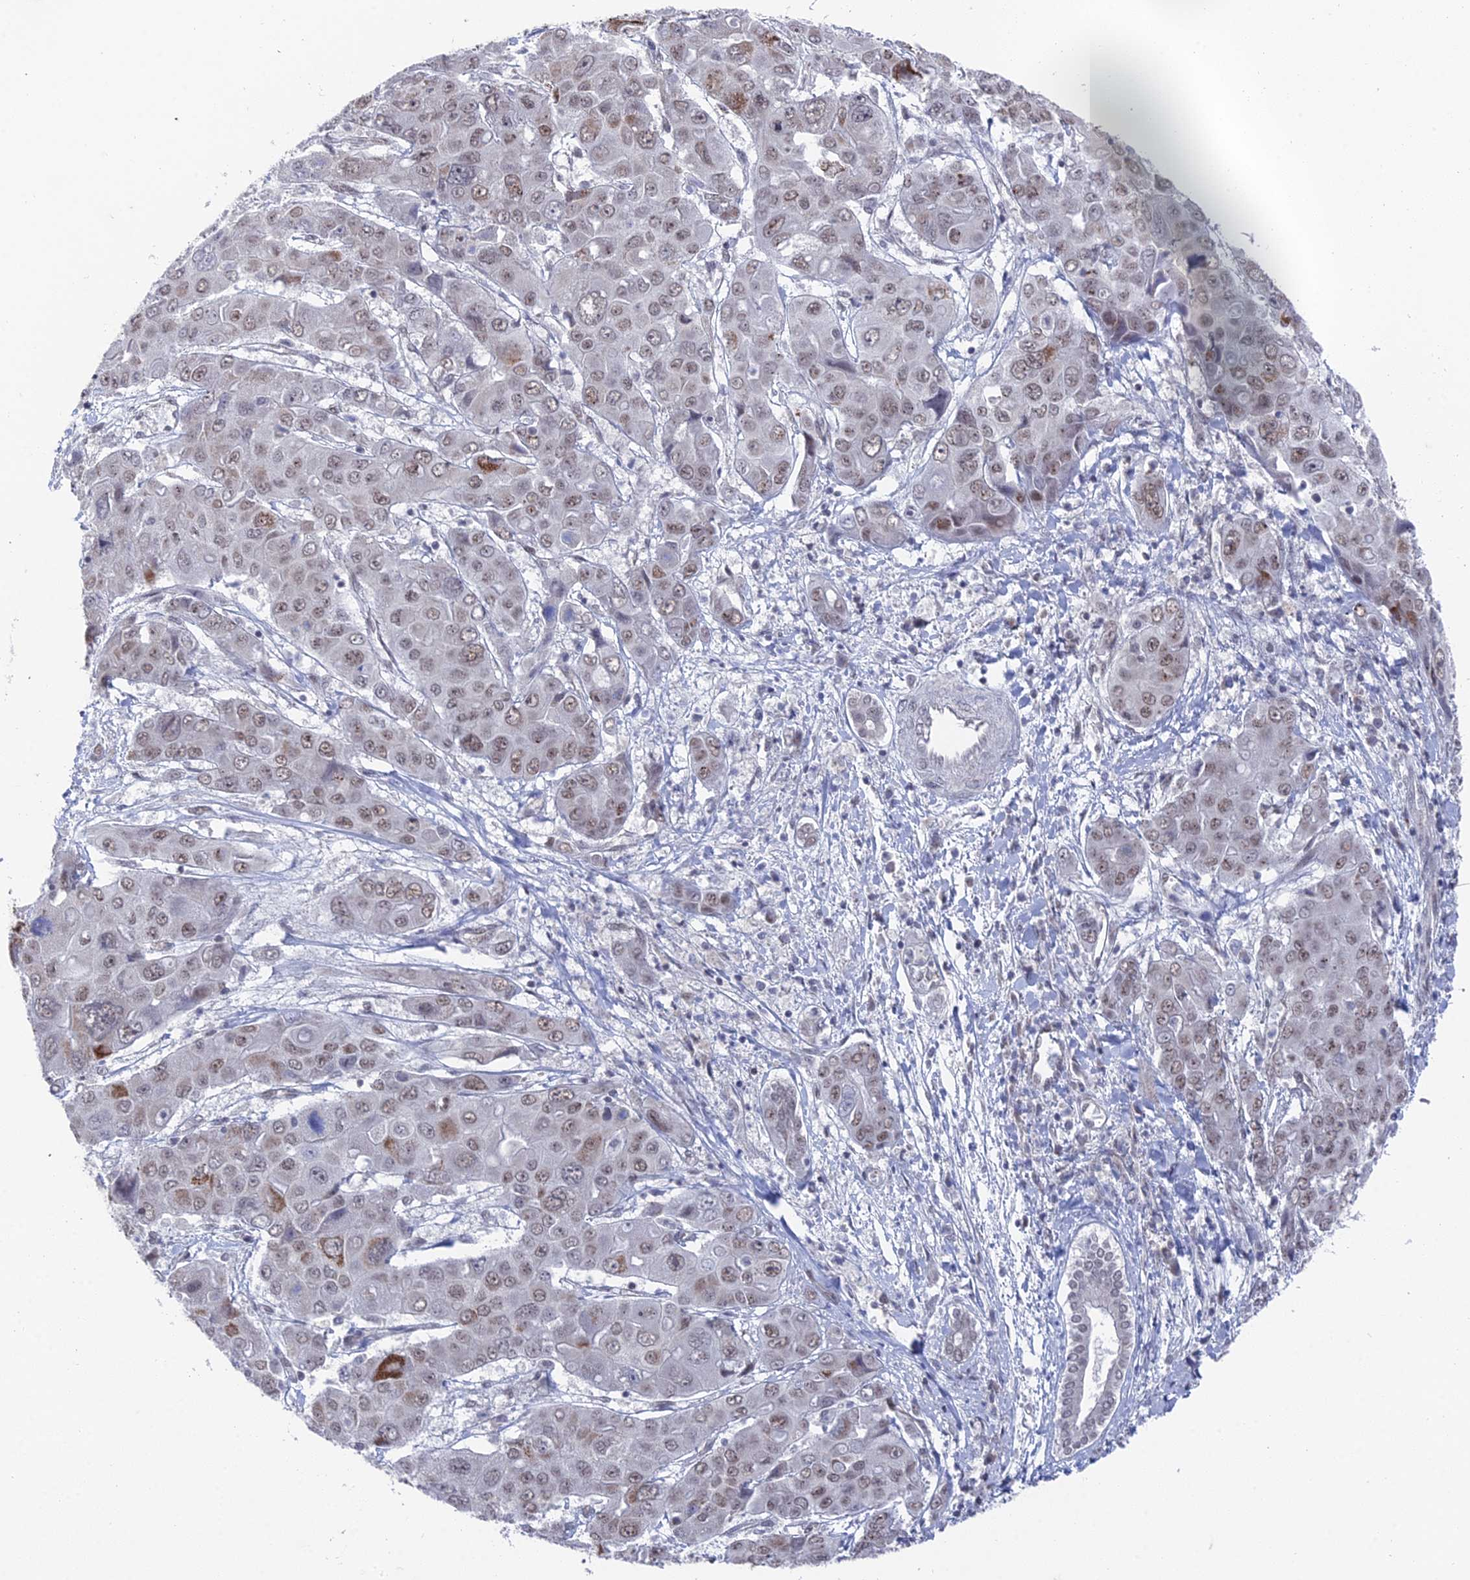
{"staining": {"intensity": "strong", "quantity": "<25%", "location": "cytoplasmic/membranous,nuclear"}, "tissue": "liver cancer", "cell_type": "Tumor cells", "image_type": "cancer", "snomed": [{"axis": "morphology", "description": "Cholangiocarcinoma"}, {"axis": "topography", "description": "Liver"}], "caption": "Immunohistochemistry (DAB) staining of human cholangiocarcinoma (liver) shows strong cytoplasmic/membranous and nuclear protein expression in about <25% of tumor cells. The protein is shown in brown color, while the nuclei are stained blue.", "gene": "FHIP2A", "patient": {"sex": "male", "age": 67}}